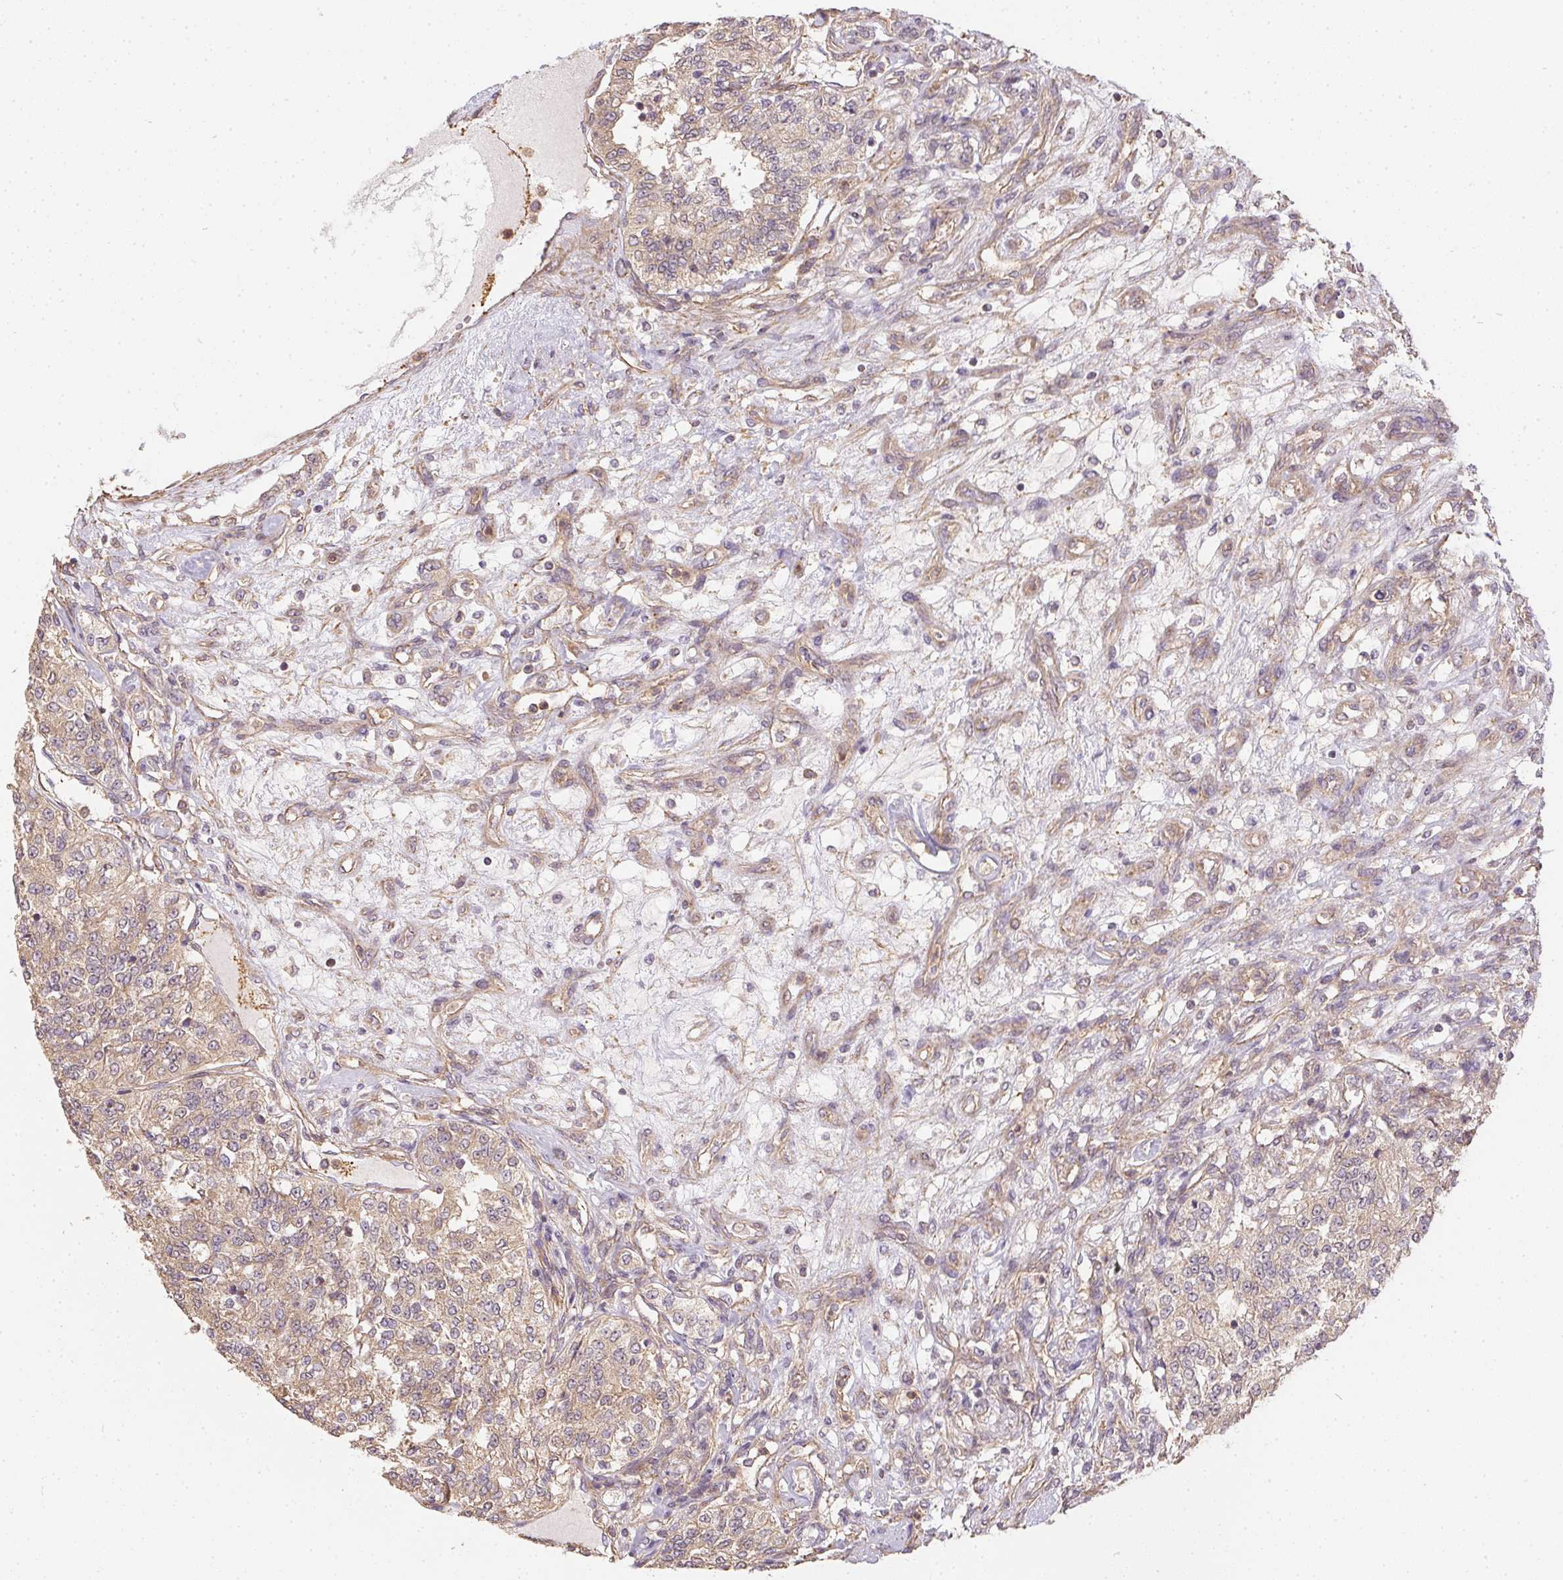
{"staining": {"intensity": "weak", "quantity": "25%-75%", "location": "cytoplasmic/membranous"}, "tissue": "renal cancer", "cell_type": "Tumor cells", "image_type": "cancer", "snomed": [{"axis": "morphology", "description": "Adenocarcinoma, NOS"}, {"axis": "topography", "description": "Kidney"}], "caption": "About 25%-75% of tumor cells in renal cancer (adenocarcinoma) reveal weak cytoplasmic/membranous protein expression as visualized by brown immunohistochemical staining.", "gene": "REV3L", "patient": {"sex": "female", "age": 63}}